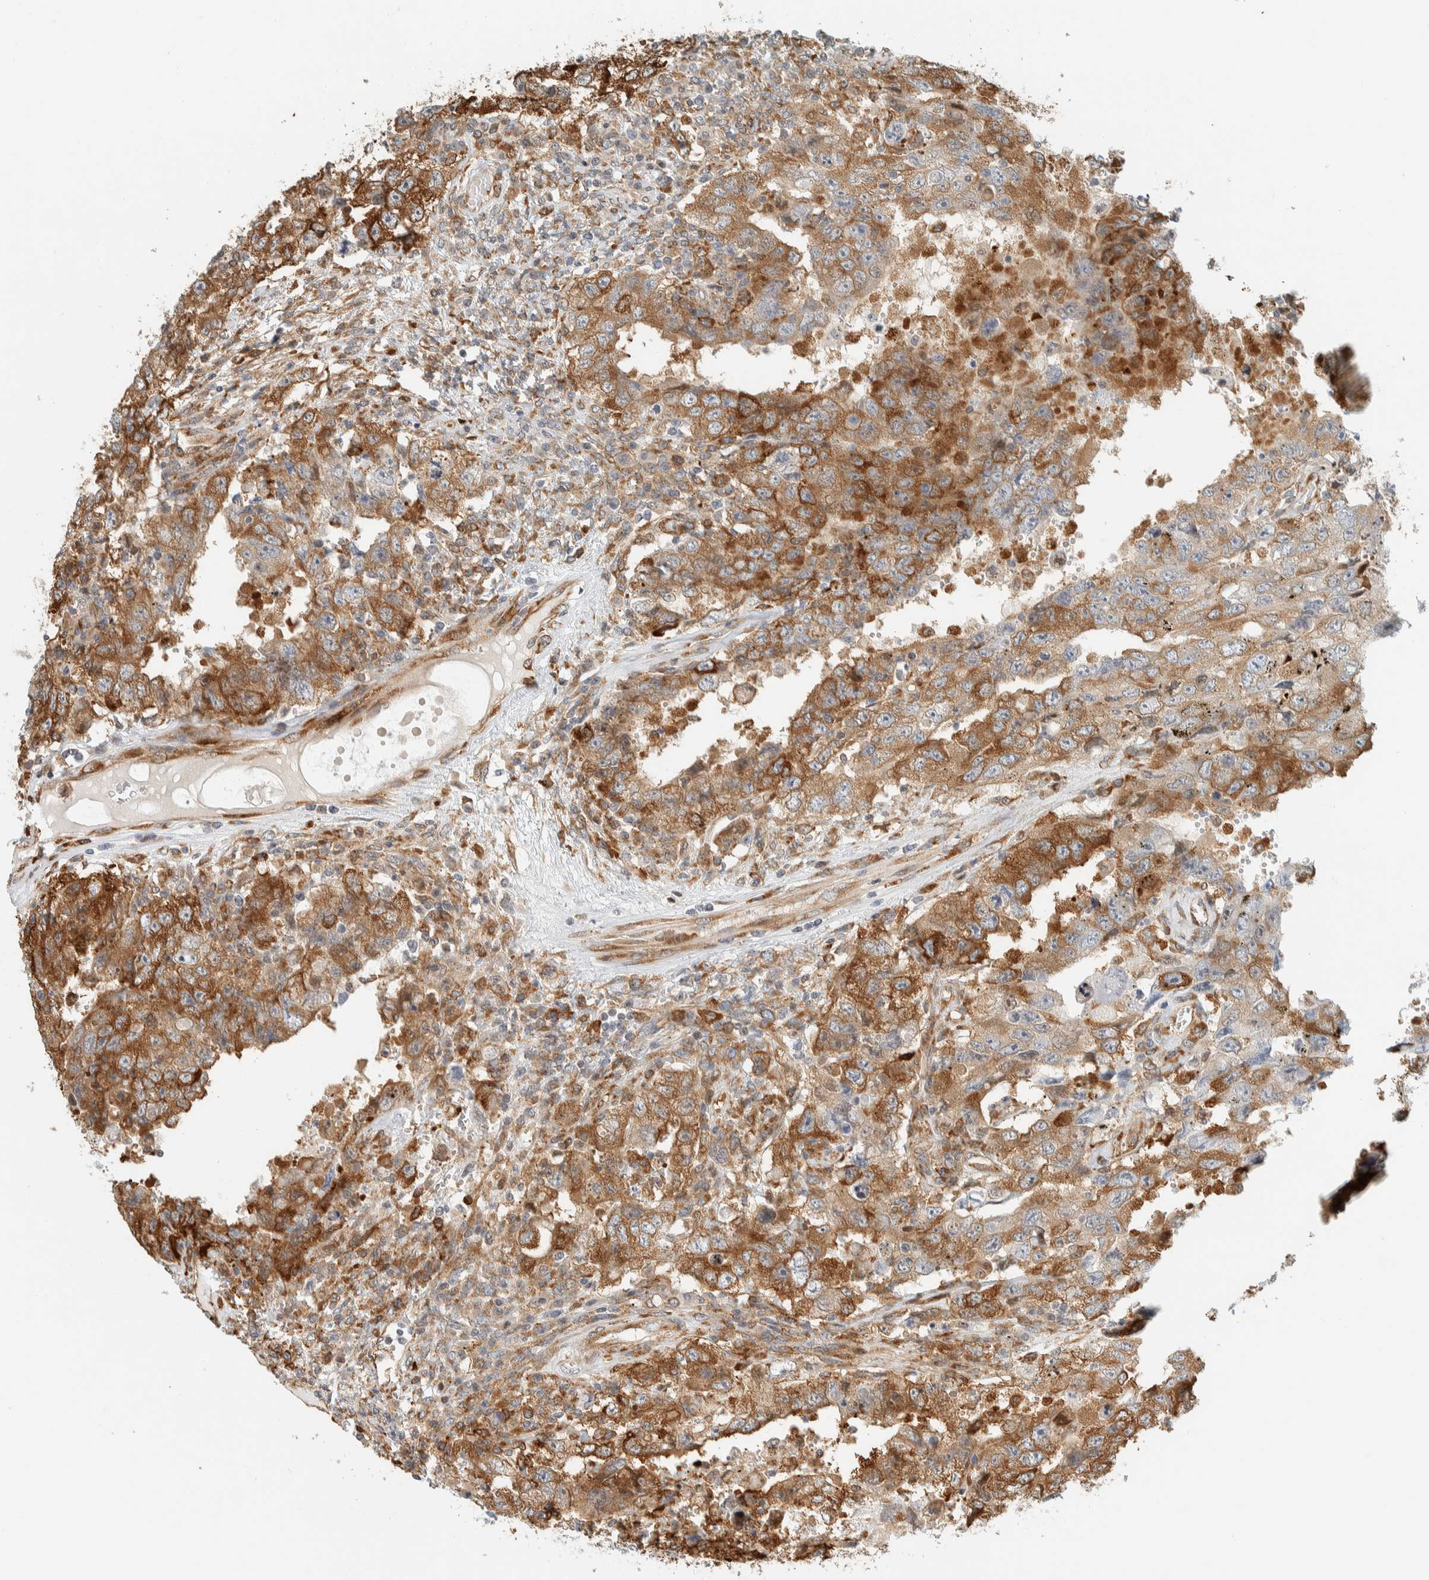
{"staining": {"intensity": "moderate", "quantity": ">75%", "location": "cytoplasmic/membranous"}, "tissue": "testis cancer", "cell_type": "Tumor cells", "image_type": "cancer", "snomed": [{"axis": "morphology", "description": "Carcinoma, Embryonal, NOS"}, {"axis": "topography", "description": "Testis"}], "caption": "Brown immunohistochemical staining in human testis cancer (embryonal carcinoma) exhibits moderate cytoplasmic/membranous staining in approximately >75% of tumor cells.", "gene": "LLGL2", "patient": {"sex": "male", "age": 26}}